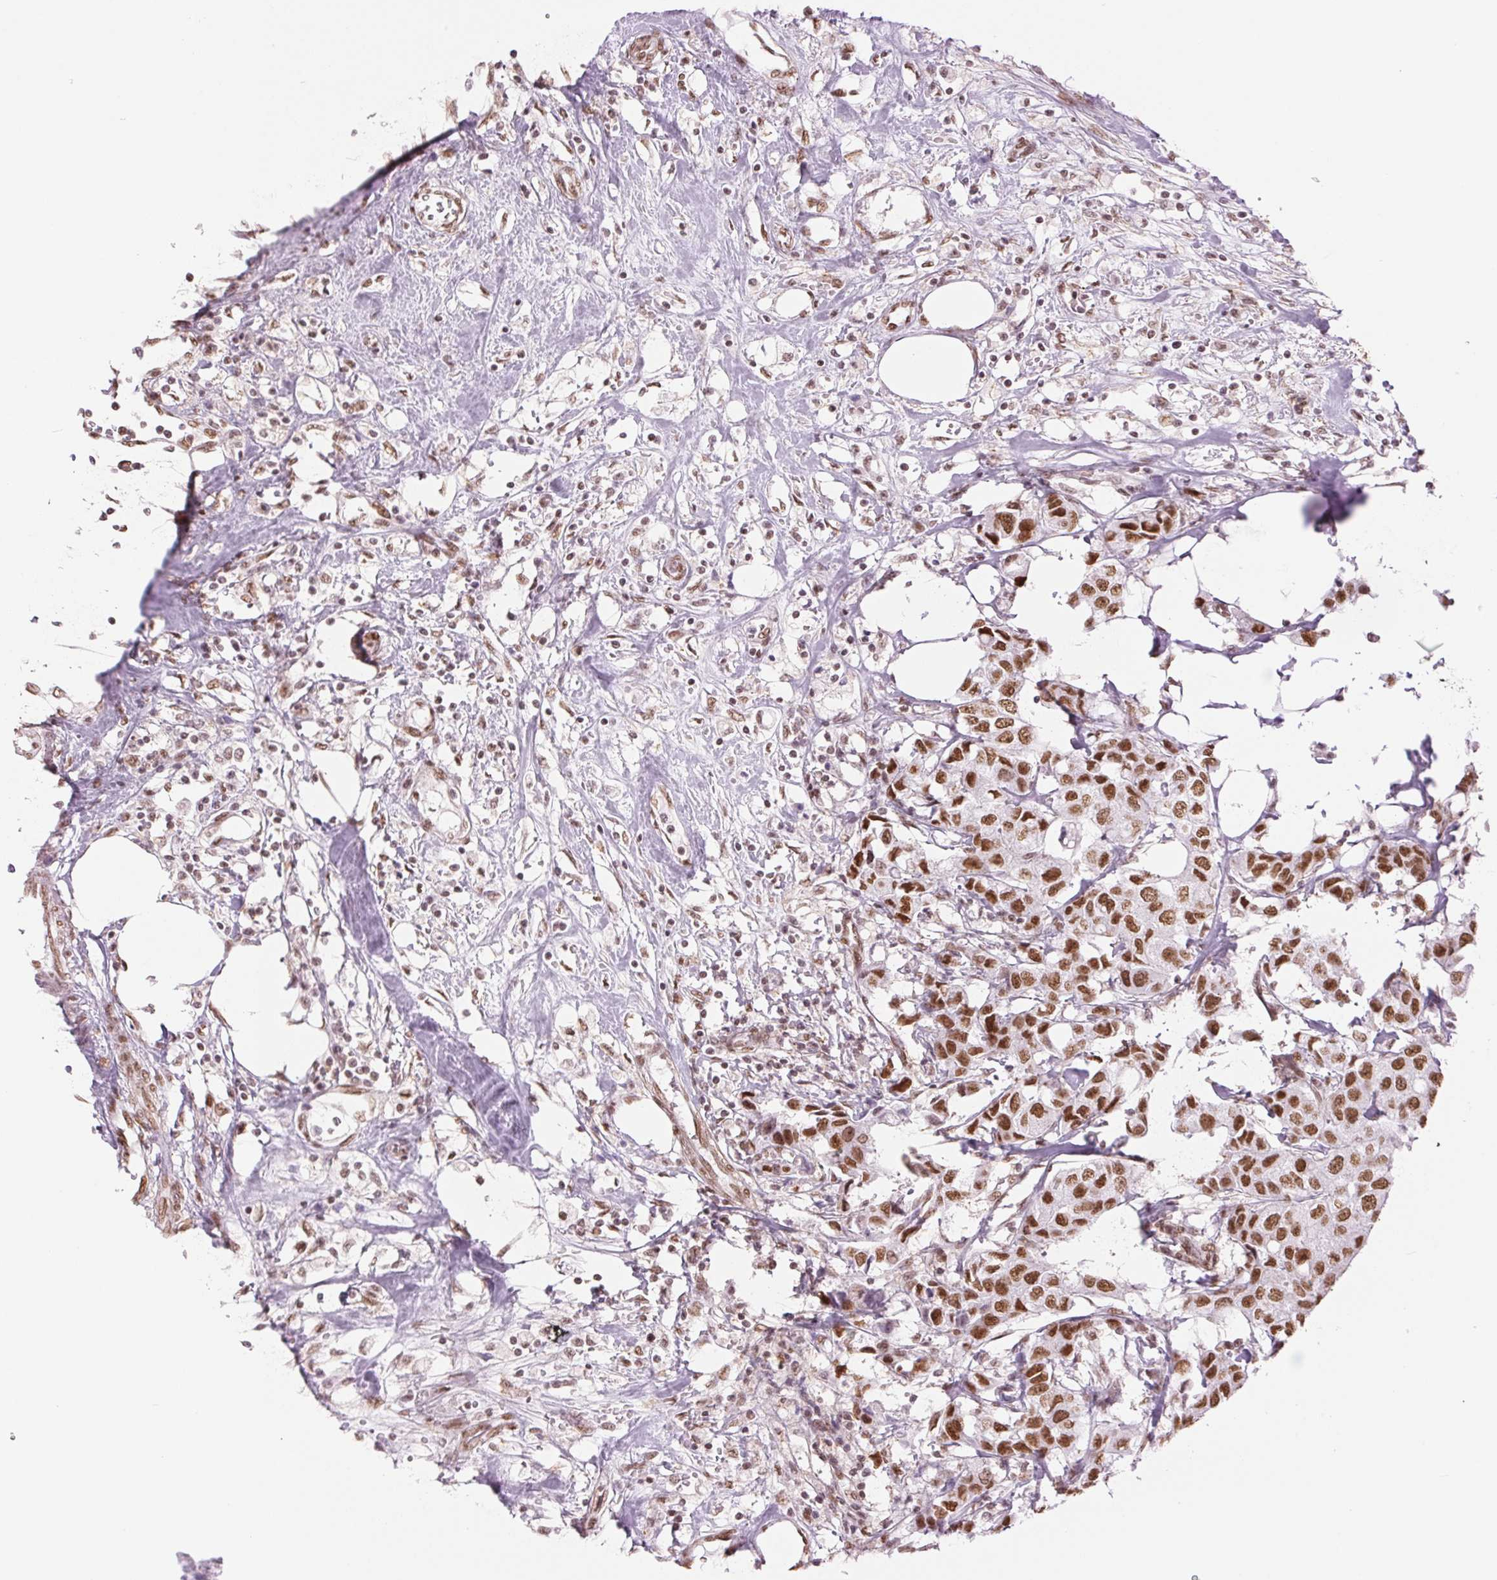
{"staining": {"intensity": "moderate", "quantity": ">75%", "location": "nuclear"}, "tissue": "breast cancer", "cell_type": "Tumor cells", "image_type": "cancer", "snomed": [{"axis": "morphology", "description": "Duct carcinoma"}, {"axis": "topography", "description": "Breast"}], "caption": "Immunohistochemical staining of human breast invasive ductal carcinoma reveals moderate nuclear protein expression in approximately >75% of tumor cells. (Stains: DAB (3,3'-diaminobenzidine) in brown, nuclei in blue, Microscopy: brightfield microscopy at high magnification).", "gene": "ZFR2", "patient": {"sex": "female", "age": 80}}